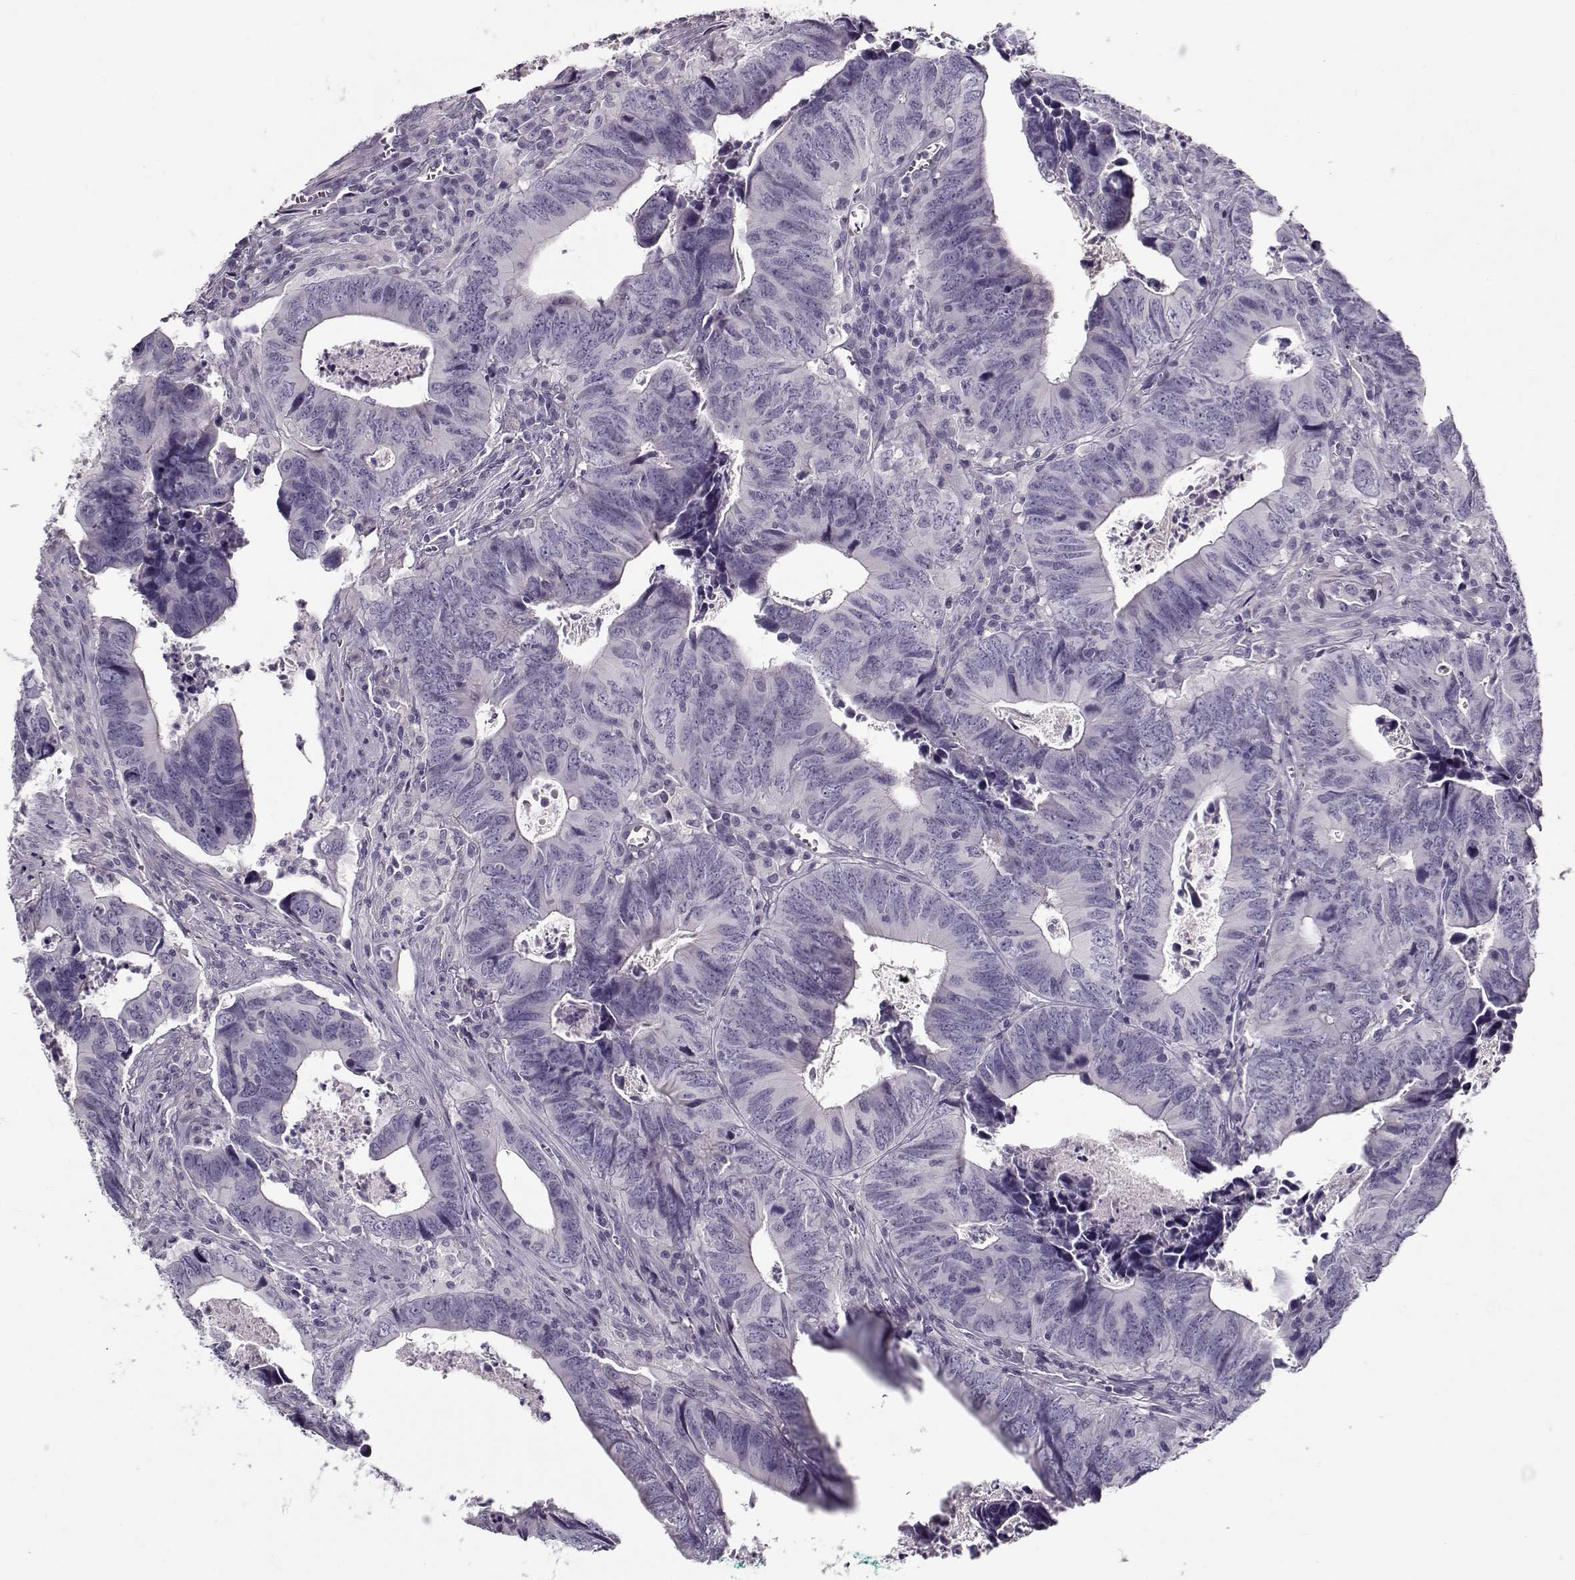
{"staining": {"intensity": "negative", "quantity": "none", "location": "none"}, "tissue": "colorectal cancer", "cell_type": "Tumor cells", "image_type": "cancer", "snomed": [{"axis": "morphology", "description": "Adenocarcinoma, NOS"}, {"axis": "topography", "description": "Colon"}], "caption": "Immunohistochemistry (IHC) image of neoplastic tissue: human adenocarcinoma (colorectal) stained with DAB (3,3'-diaminobenzidine) demonstrates no significant protein expression in tumor cells.", "gene": "CCDC136", "patient": {"sex": "female", "age": 82}}